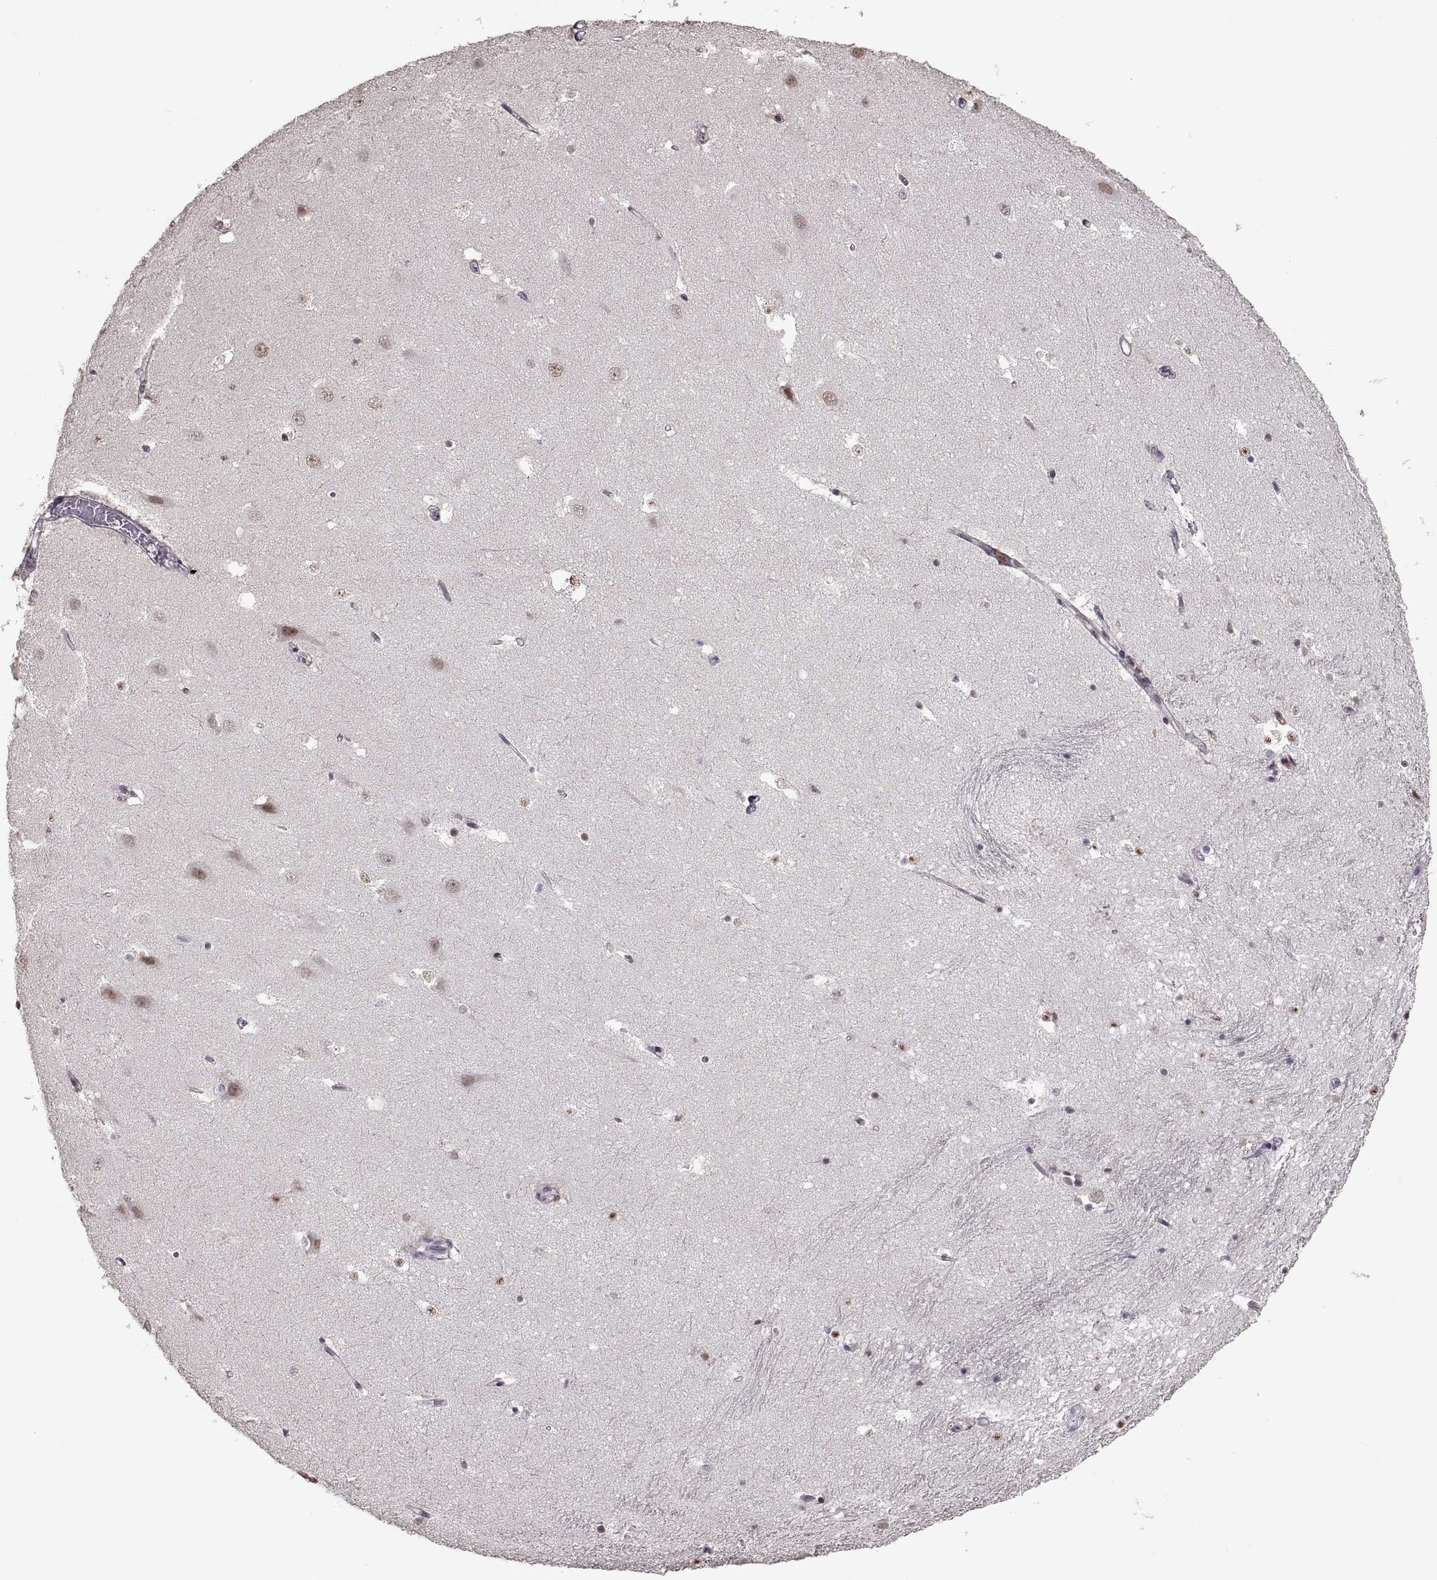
{"staining": {"intensity": "moderate", "quantity": "<25%", "location": "nuclear"}, "tissue": "hippocampus", "cell_type": "Glial cells", "image_type": "normal", "snomed": [{"axis": "morphology", "description": "Normal tissue, NOS"}, {"axis": "topography", "description": "Hippocampus"}], "caption": "DAB (3,3'-diaminobenzidine) immunohistochemical staining of benign hippocampus displays moderate nuclear protein expression in approximately <25% of glial cells.", "gene": "PALS1", "patient": {"sex": "male", "age": 44}}